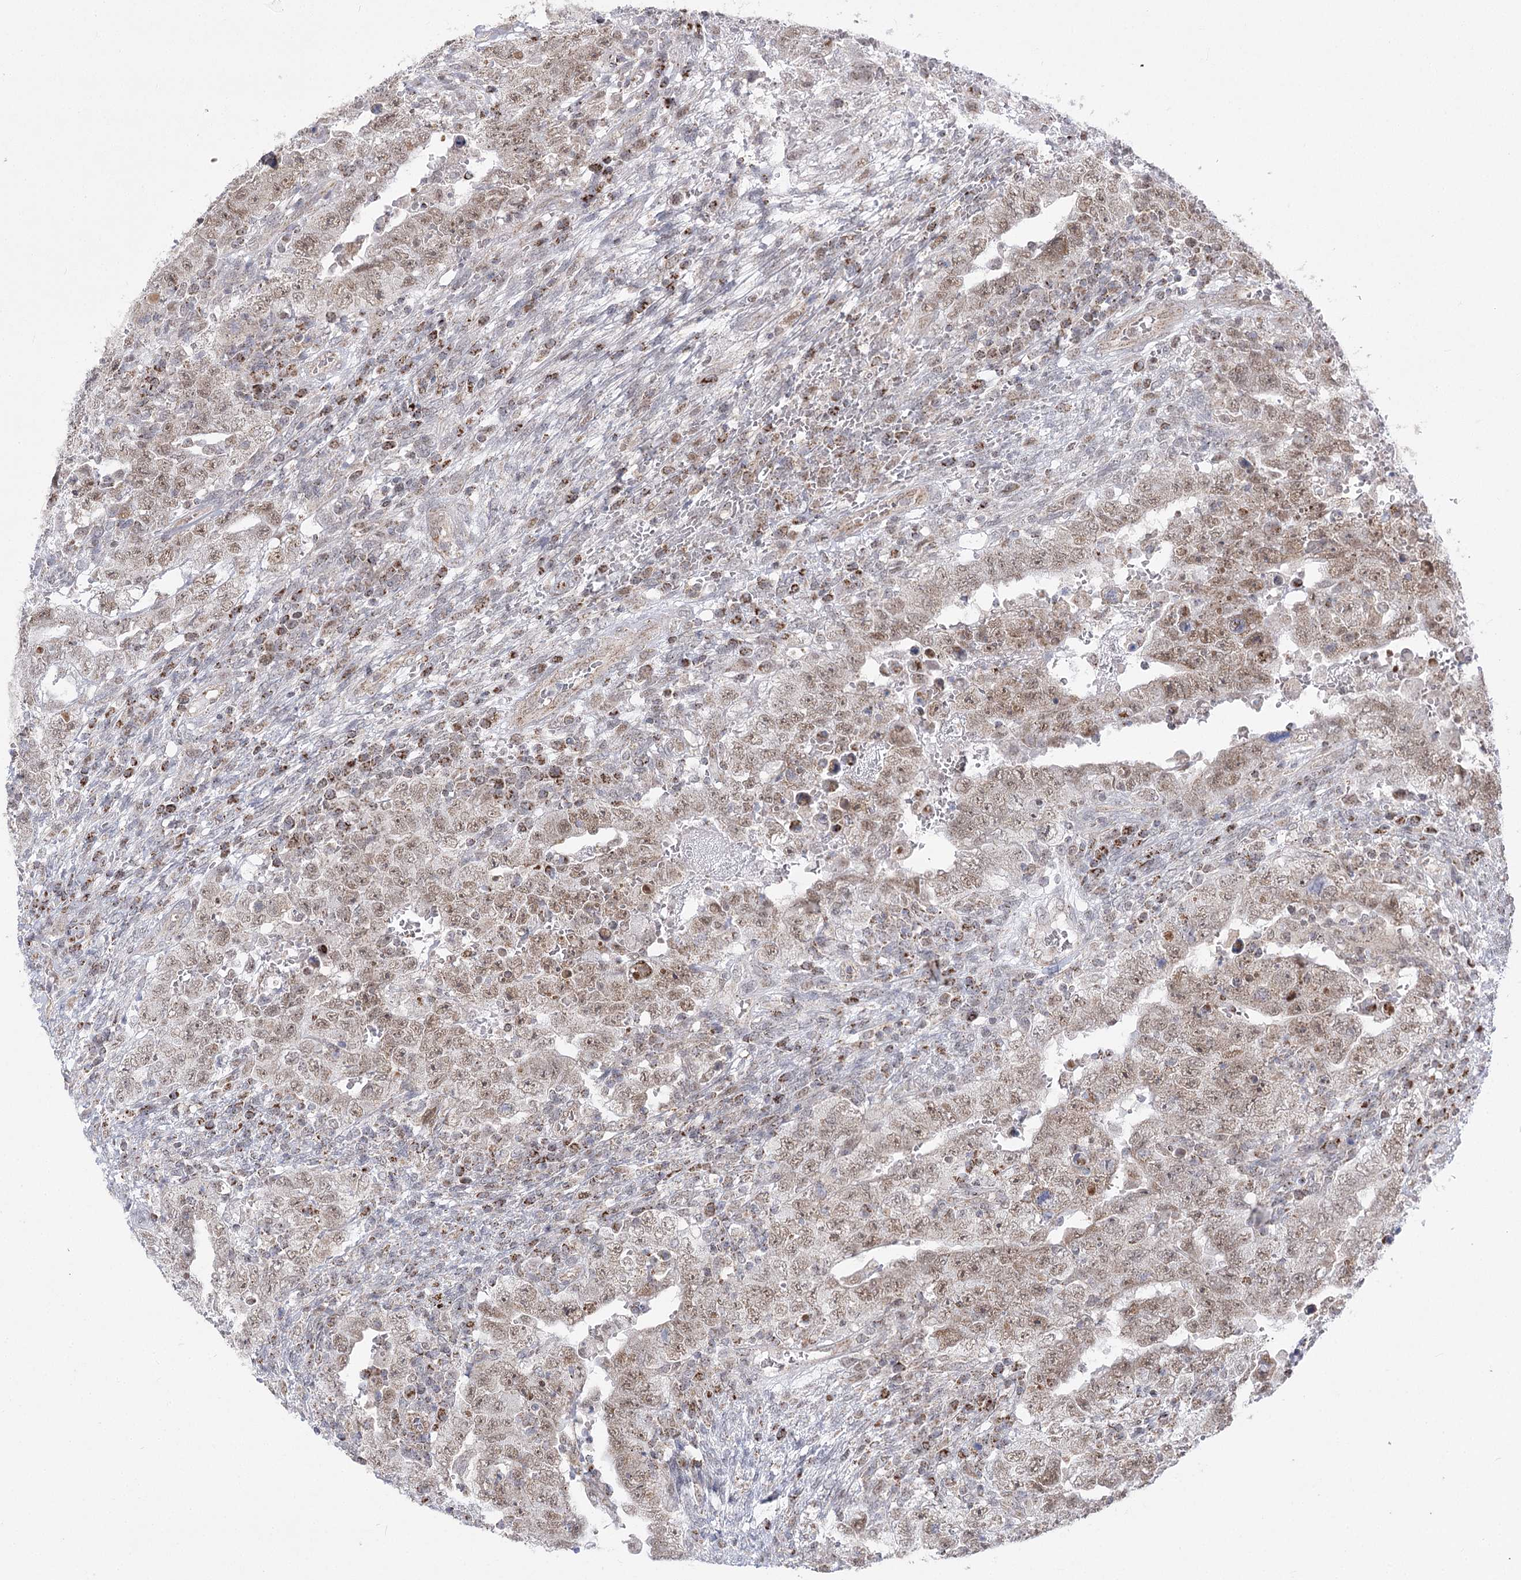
{"staining": {"intensity": "moderate", "quantity": ">75%", "location": "nuclear"}, "tissue": "testis cancer", "cell_type": "Tumor cells", "image_type": "cancer", "snomed": [{"axis": "morphology", "description": "Carcinoma, Embryonal, NOS"}, {"axis": "topography", "description": "Testis"}], "caption": "A photomicrograph of testis embryonal carcinoma stained for a protein shows moderate nuclear brown staining in tumor cells. (DAB (3,3'-diaminobenzidine) IHC with brightfield microscopy, high magnification).", "gene": "SLC4A1AP", "patient": {"sex": "male", "age": 26}}